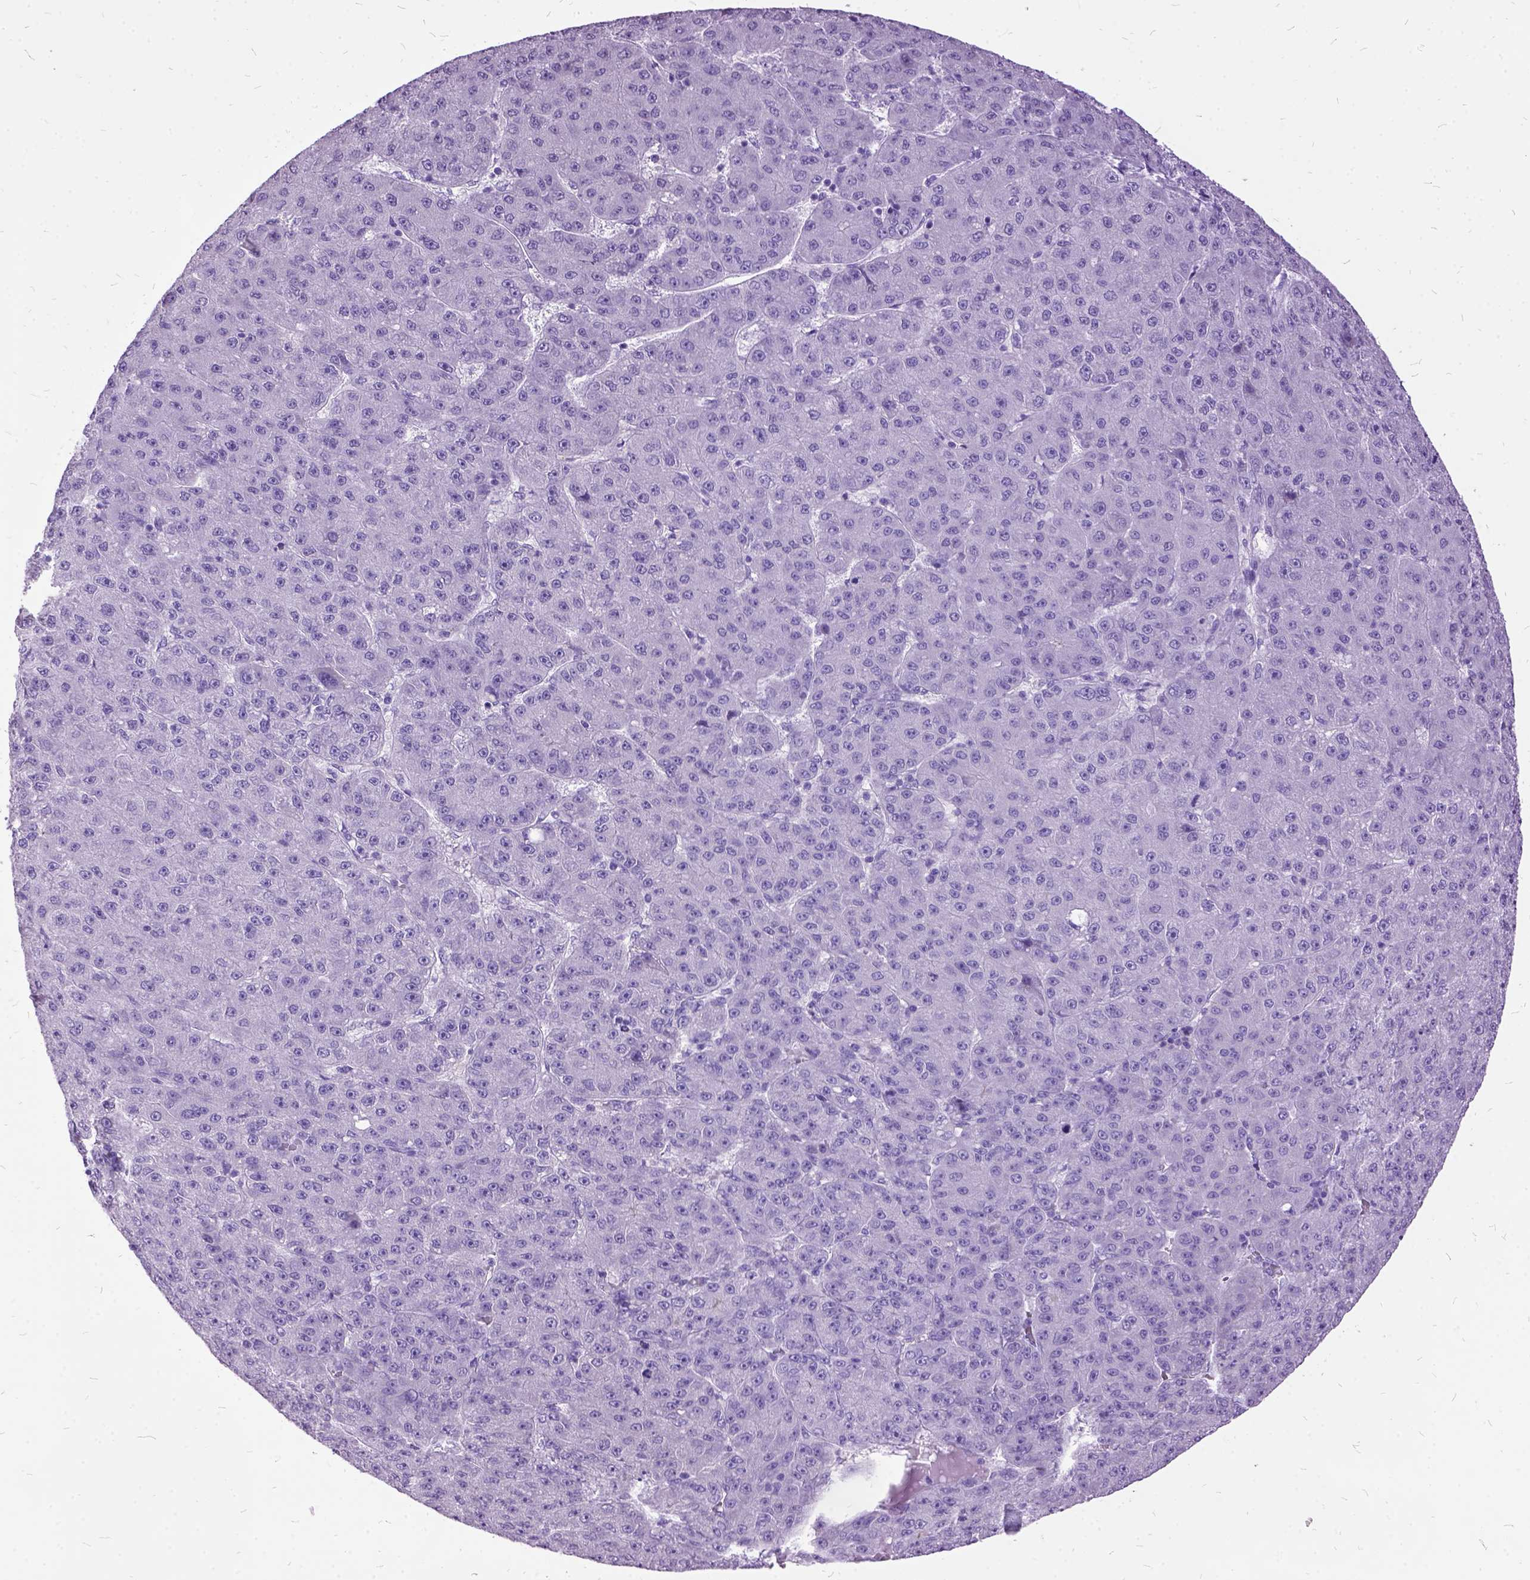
{"staining": {"intensity": "negative", "quantity": "none", "location": "none"}, "tissue": "liver cancer", "cell_type": "Tumor cells", "image_type": "cancer", "snomed": [{"axis": "morphology", "description": "Carcinoma, Hepatocellular, NOS"}, {"axis": "topography", "description": "Liver"}], "caption": "Tumor cells show no significant protein positivity in liver hepatocellular carcinoma.", "gene": "MME", "patient": {"sex": "male", "age": 67}}